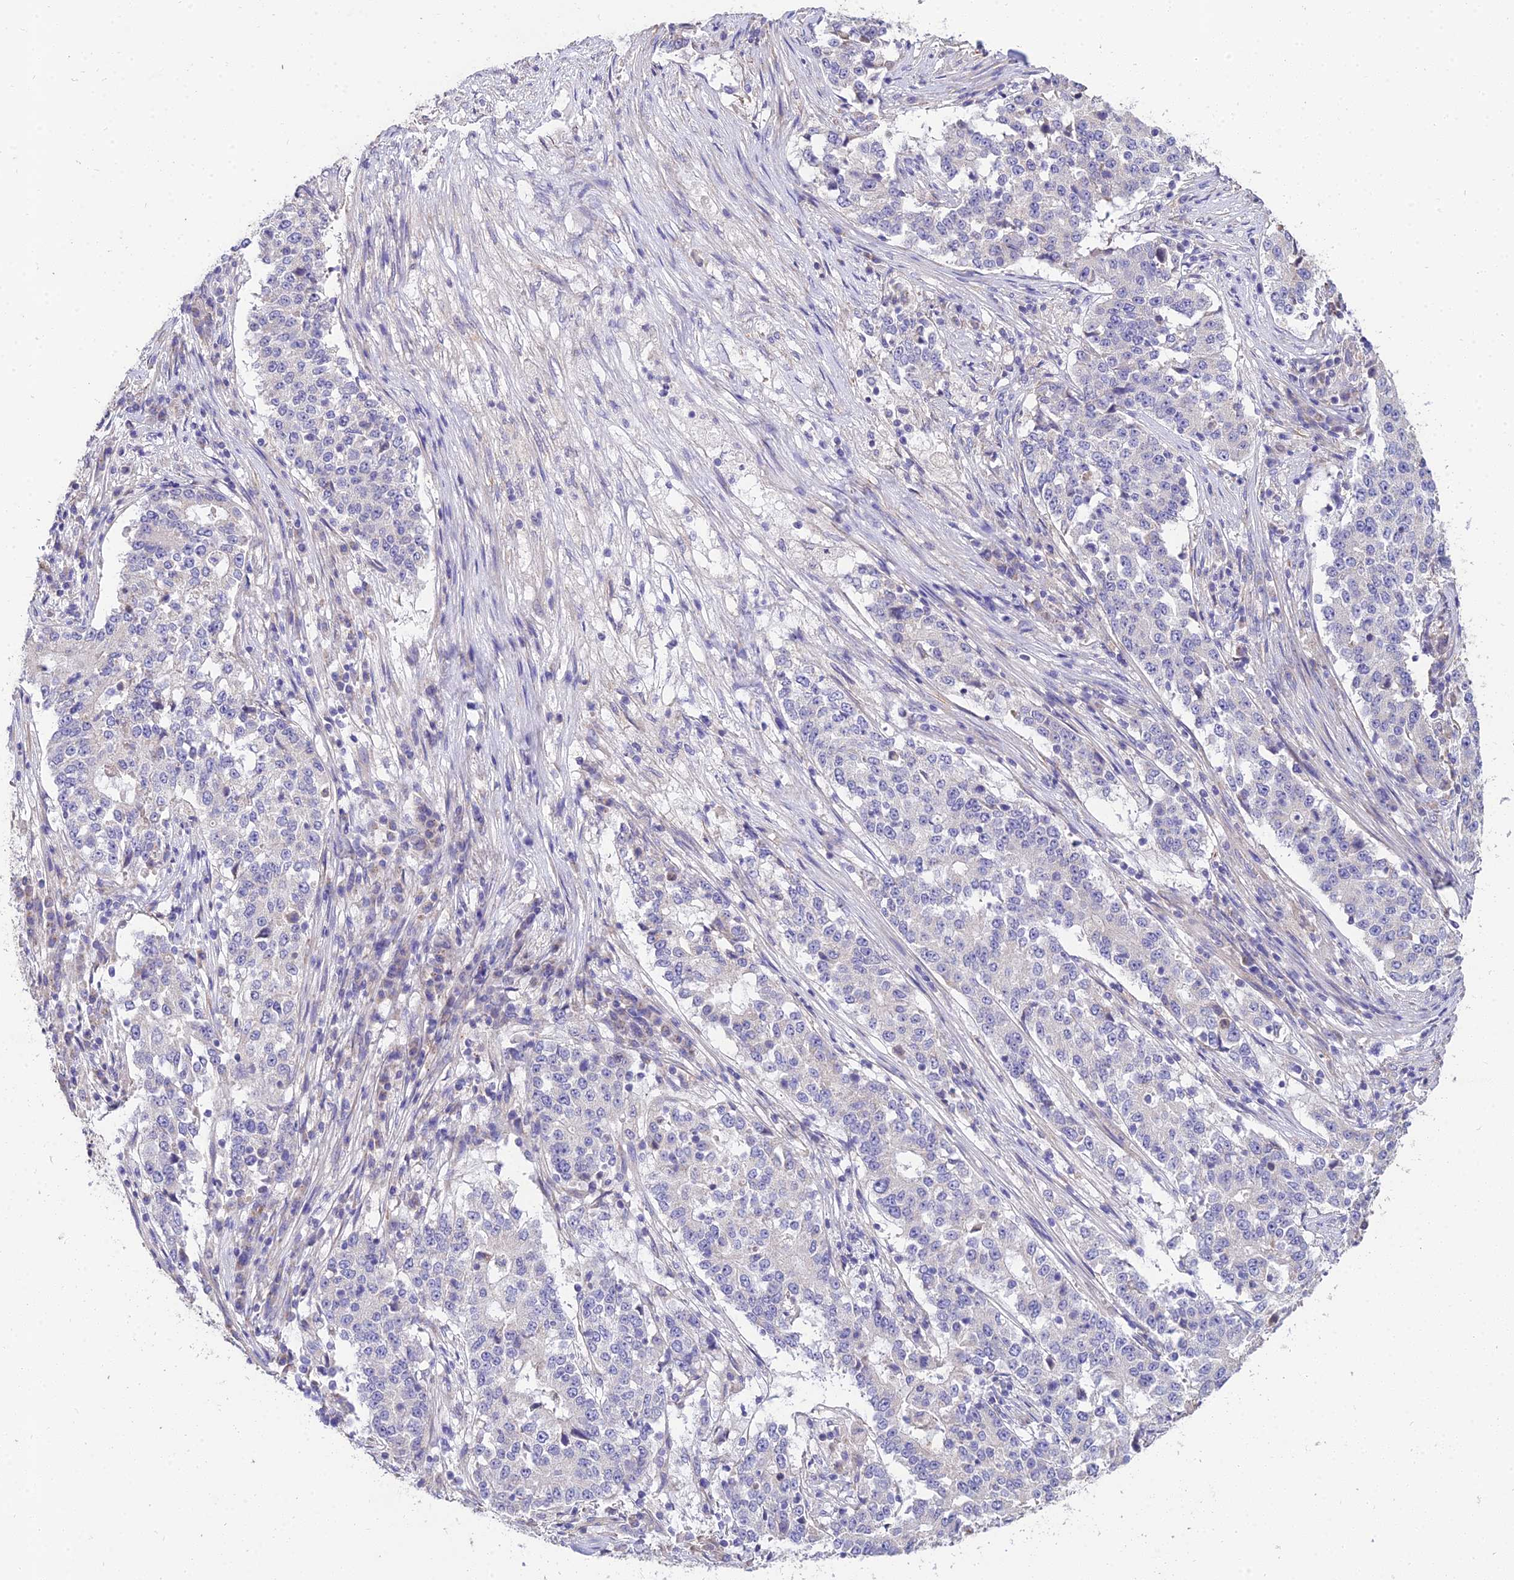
{"staining": {"intensity": "negative", "quantity": "none", "location": "none"}, "tissue": "stomach cancer", "cell_type": "Tumor cells", "image_type": "cancer", "snomed": [{"axis": "morphology", "description": "Adenocarcinoma, NOS"}, {"axis": "topography", "description": "Stomach"}], "caption": "Immunohistochemistry (IHC) of human stomach cancer (adenocarcinoma) demonstrates no expression in tumor cells.", "gene": "ARL8B", "patient": {"sex": "male", "age": 59}}